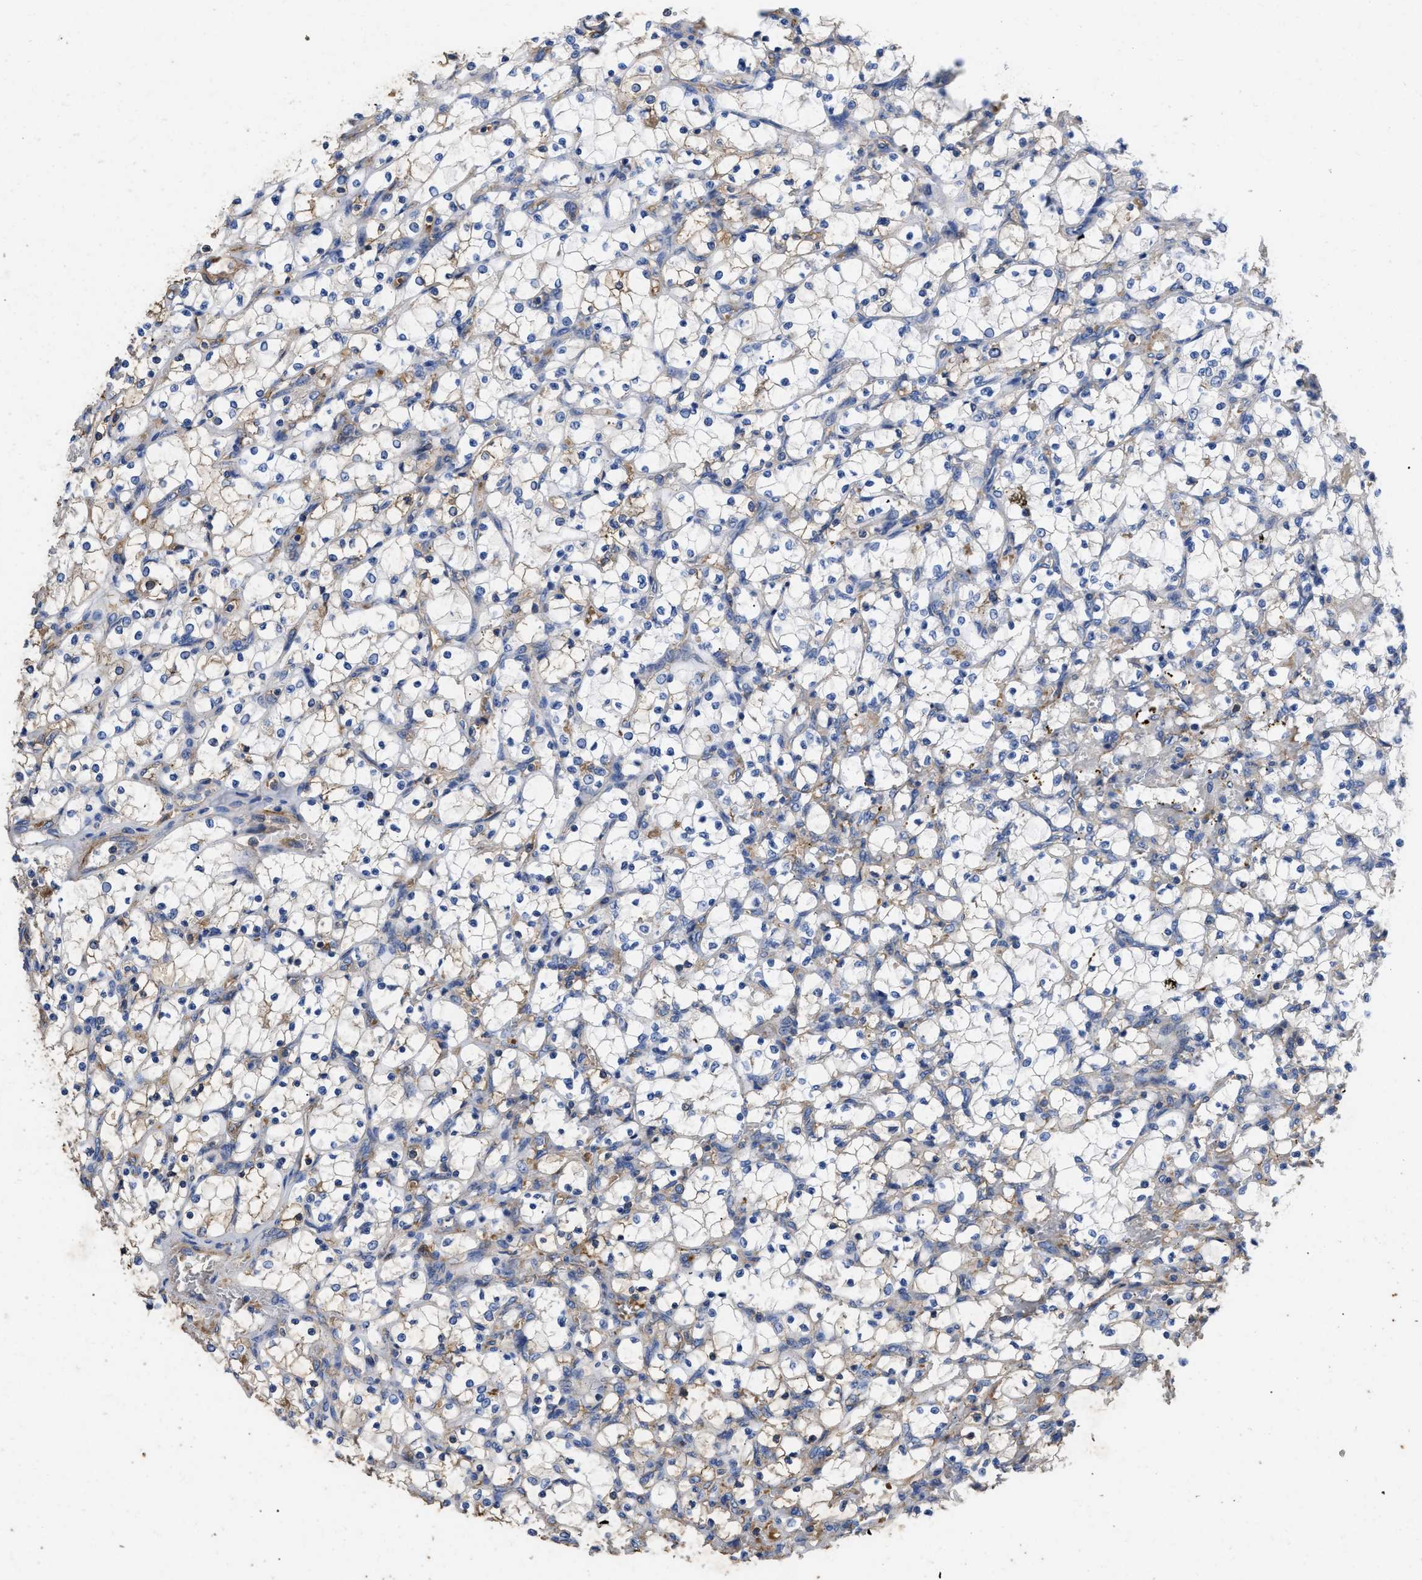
{"staining": {"intensity": "negative", "quantity": "none", "location": "none"}, "tissue": "renal cancer", "cell_type": "Tumor cells", "image_type": "cancer", "snomed": [{"axis": "morphology", "description": "Adenocarcinoma, NOS"}, {"axis": "topography", "description": "Kidney"}], "caption": "Immunohistochemical staining of renal adenocarcinoma demonstrates no significant staining in tumor cells.", "gene": "USP4", "patient": {"sex": "female", "age": 69}}